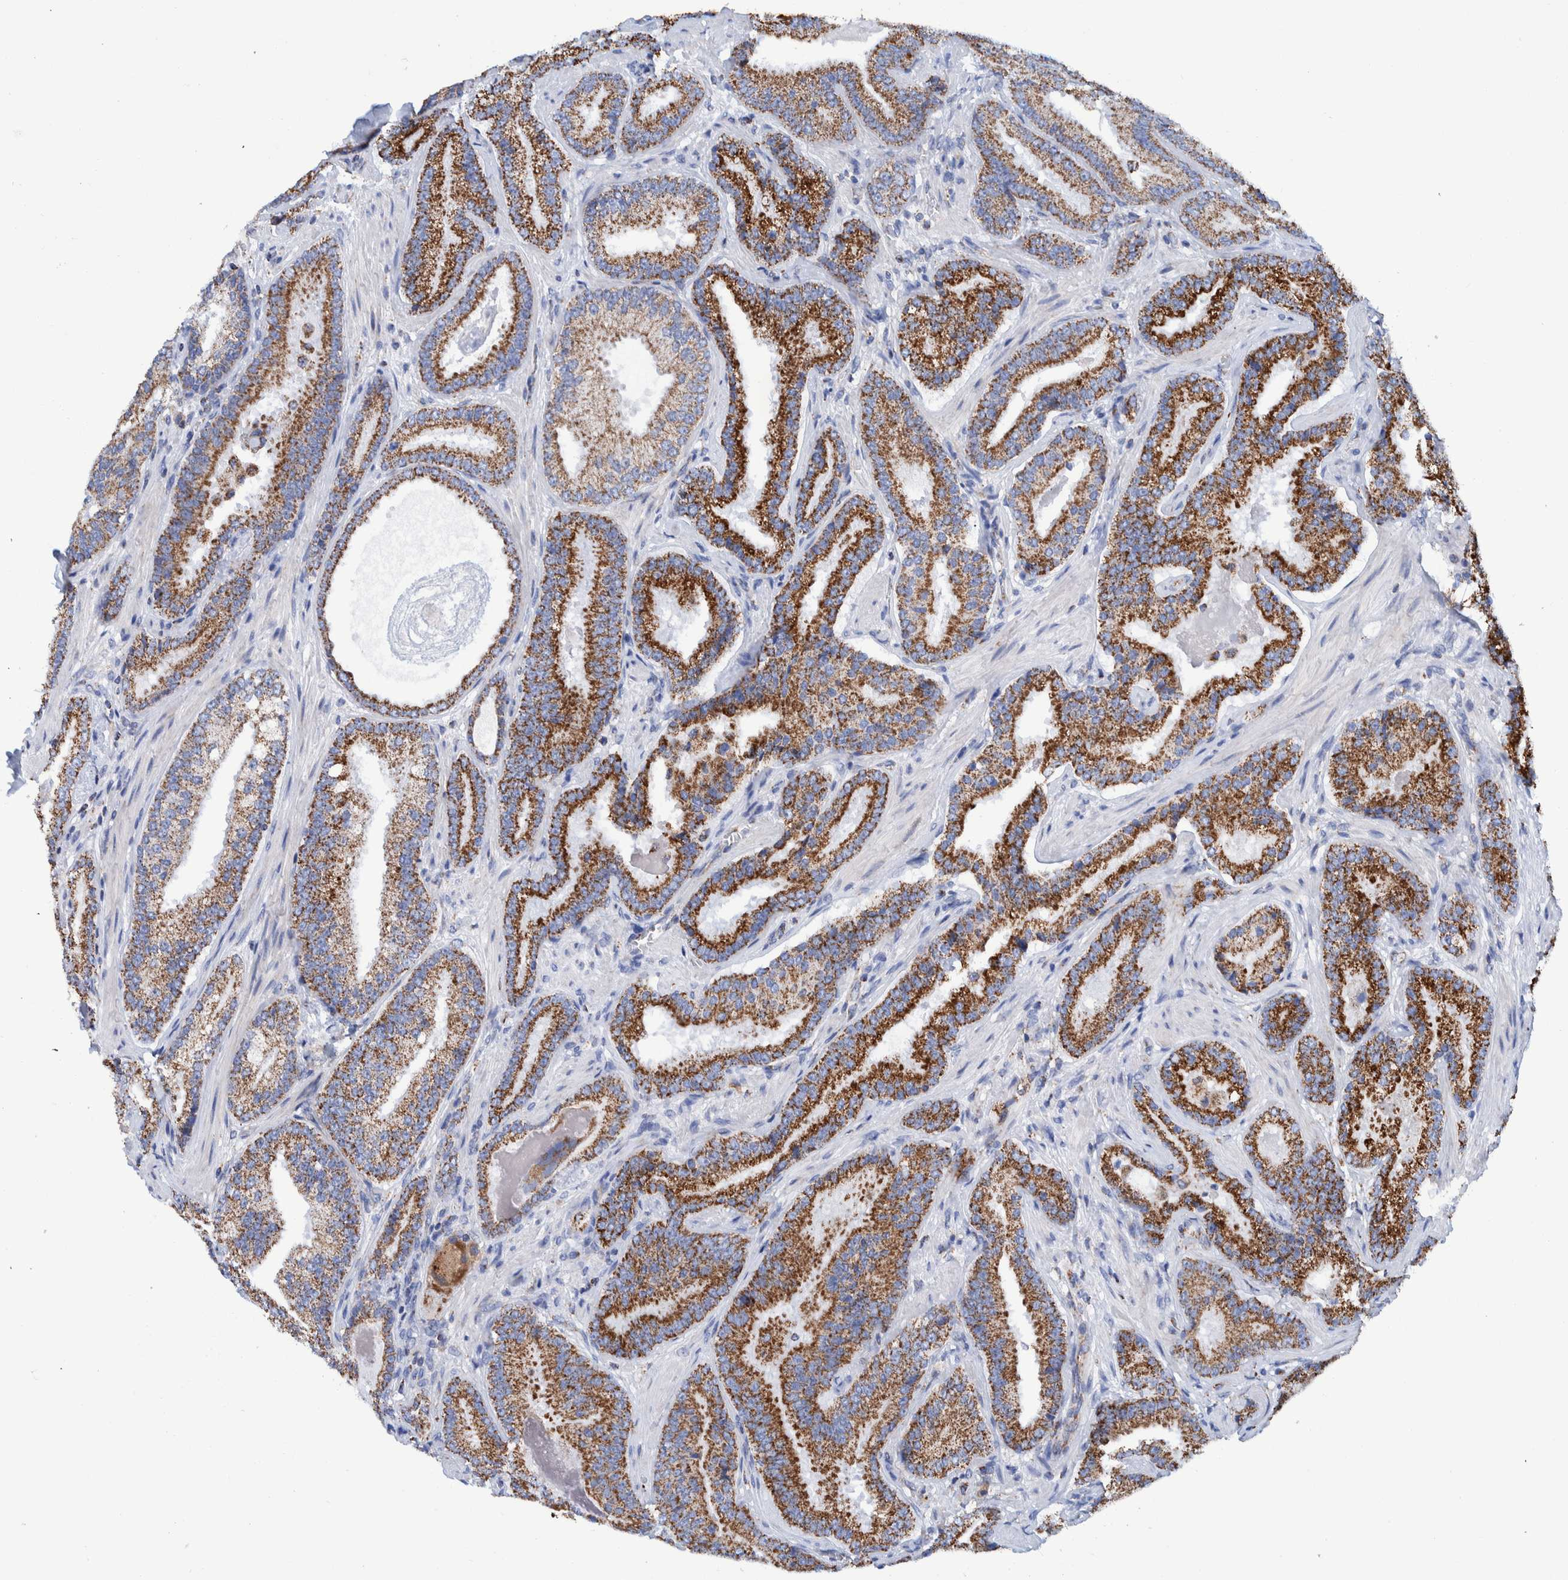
{"staining": {"intensity": "strong", "quantity": ">75%", "location": "cytoplasmic/membranous"}, "tissue": "prostate cancer", "cell_type": "Tumor cells", "image_type": "cancer", "snomed": [{"axis": "morphology", "description": "Adenocarcinoma, Low grade"}, {"axis": "topography", "description": "Prostate"}], "caption": "DAB immunohistochemical staining of prostate cancer (adenocarcinoma (low-grade)) shows strong cytoplasmic/membranous protein expression in approximately >75% of tumor cells.", "gene": "DECR1", "patient": {"sex": "male", "age": 51}}